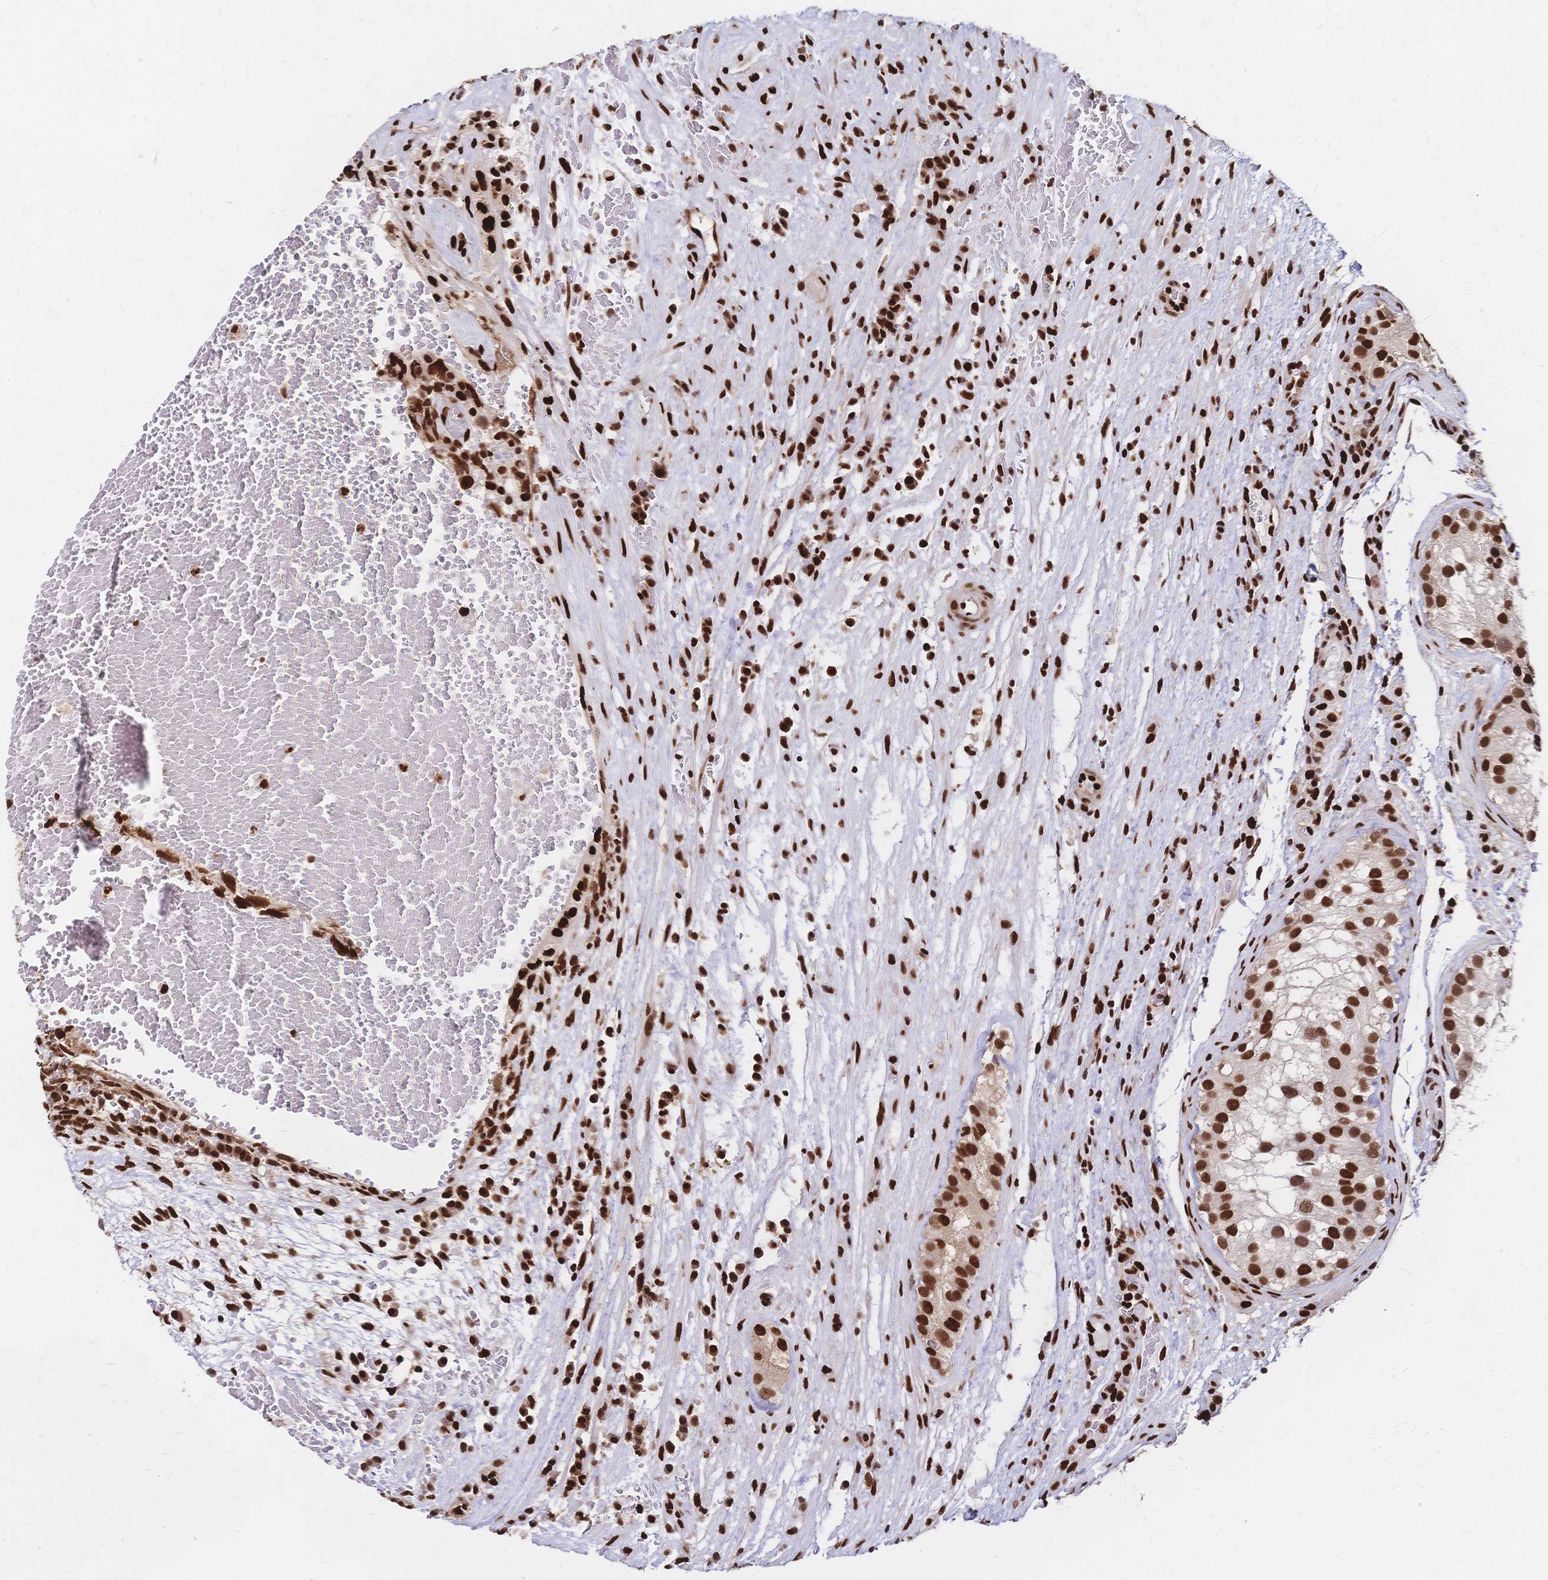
{"staining": {"intensity": "strong", "quantity": ">75%", "location": "nuclear"}, "tissue": "testis cancer", "cell_type": "Tumor cells", "image_type": "cancer", "snomed": [{"axis": "morphology", "description": "Normal tissue, NOS"}, {"axis": "morphology", "description": "Carcinoma, Embryonal, NOS"}, {"axis": "topography", "description": "Testis"}], "caption": "A photomicrograph of testis embryonal carcinoma stained for a protein reveals strong nuclear brown staining in tumor cells.", "gene": "HDGF", "patient": {"sex": "male", "age": 32}}